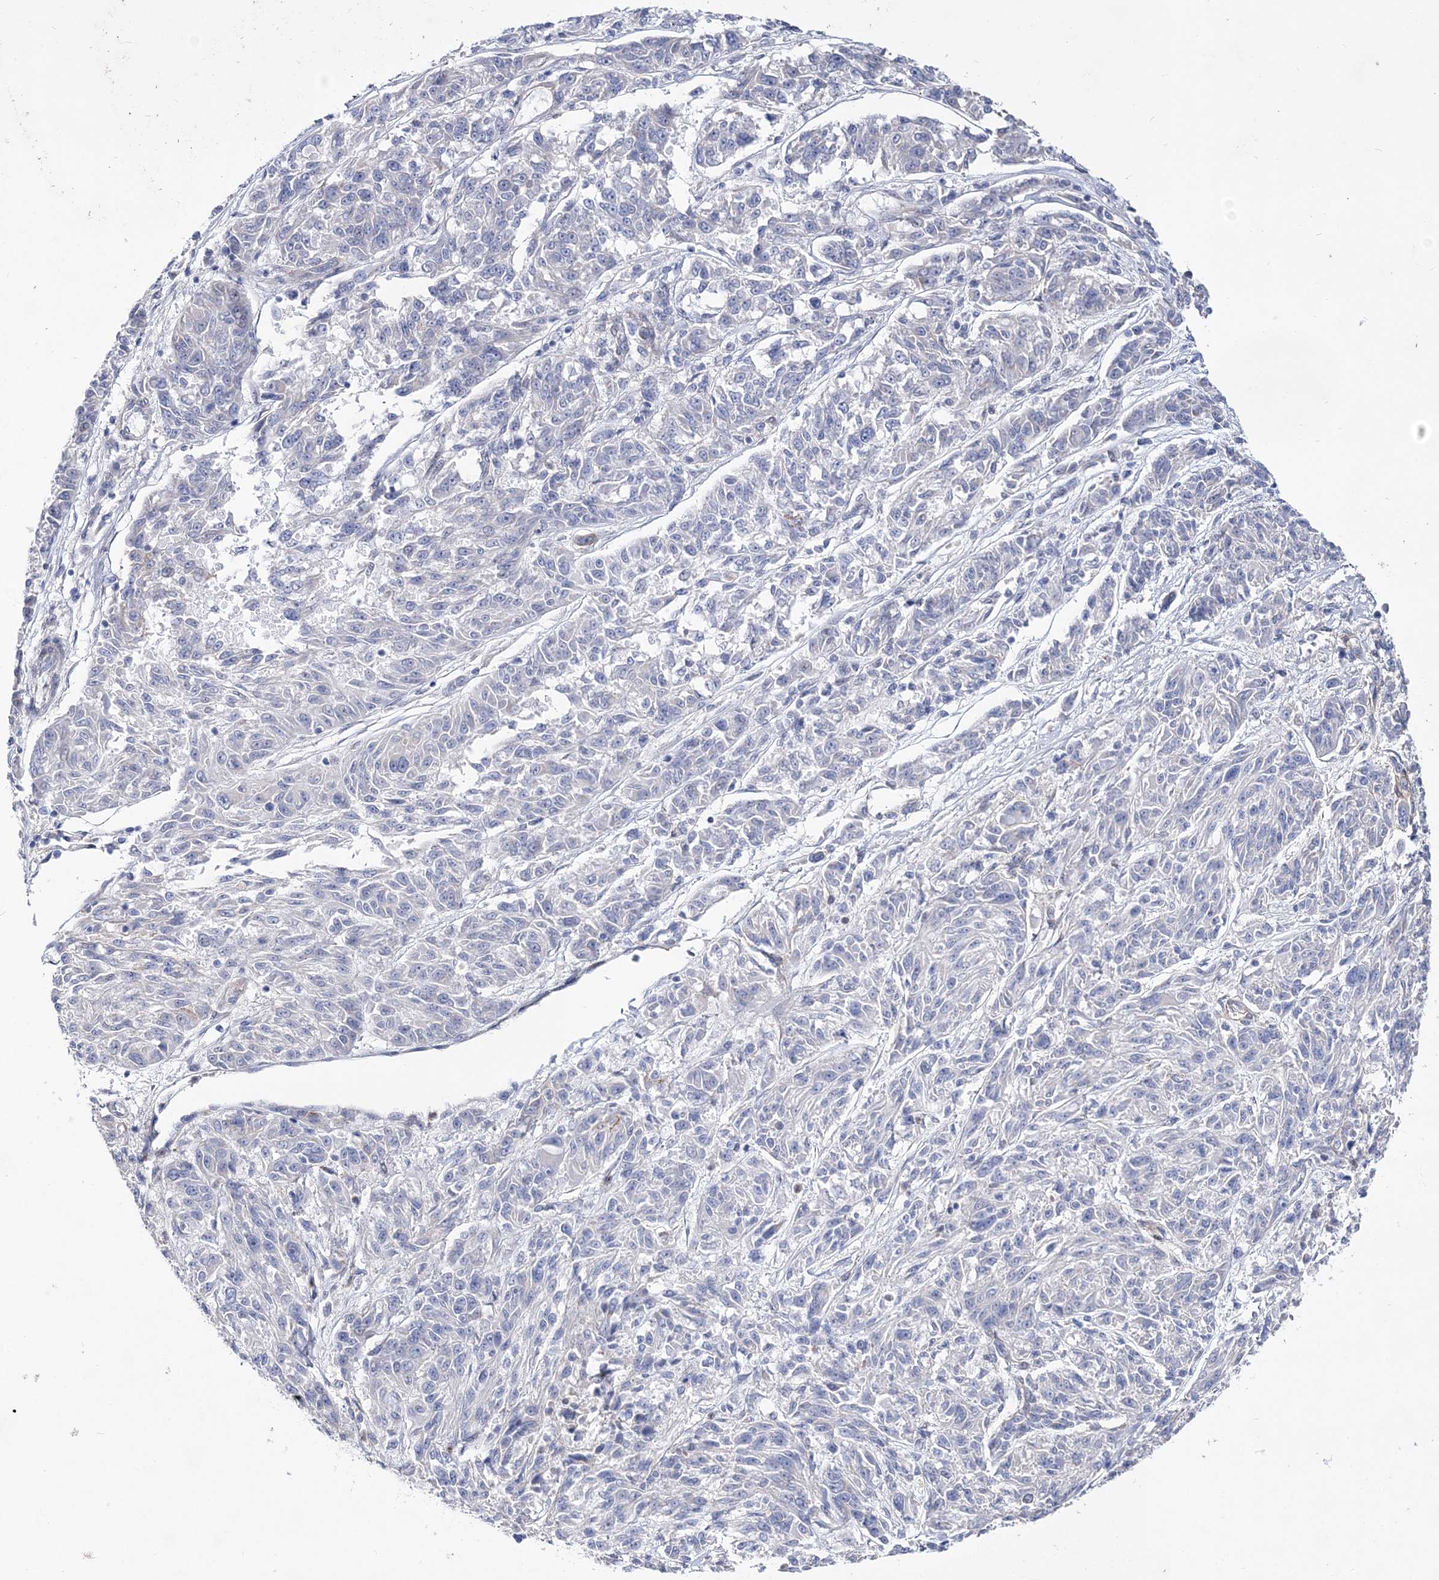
{"staining": {"intensity": "negative", "quantity": "none", "location": "none"}, "tissue": "melanoma", "cell_type": "Tumor cells", "image_type": "cancer", "snomed": [{"axis": "morphology", "description": "Malignant melanoma, NOS"}, {"axis": "topography", "description": "Skin"}], "caption": "The histopathology image demonstrates no staining of tumor cells in malignant melanoma.", "gene": "ANO1", "patient": {"sex": "male", "age": 53}}